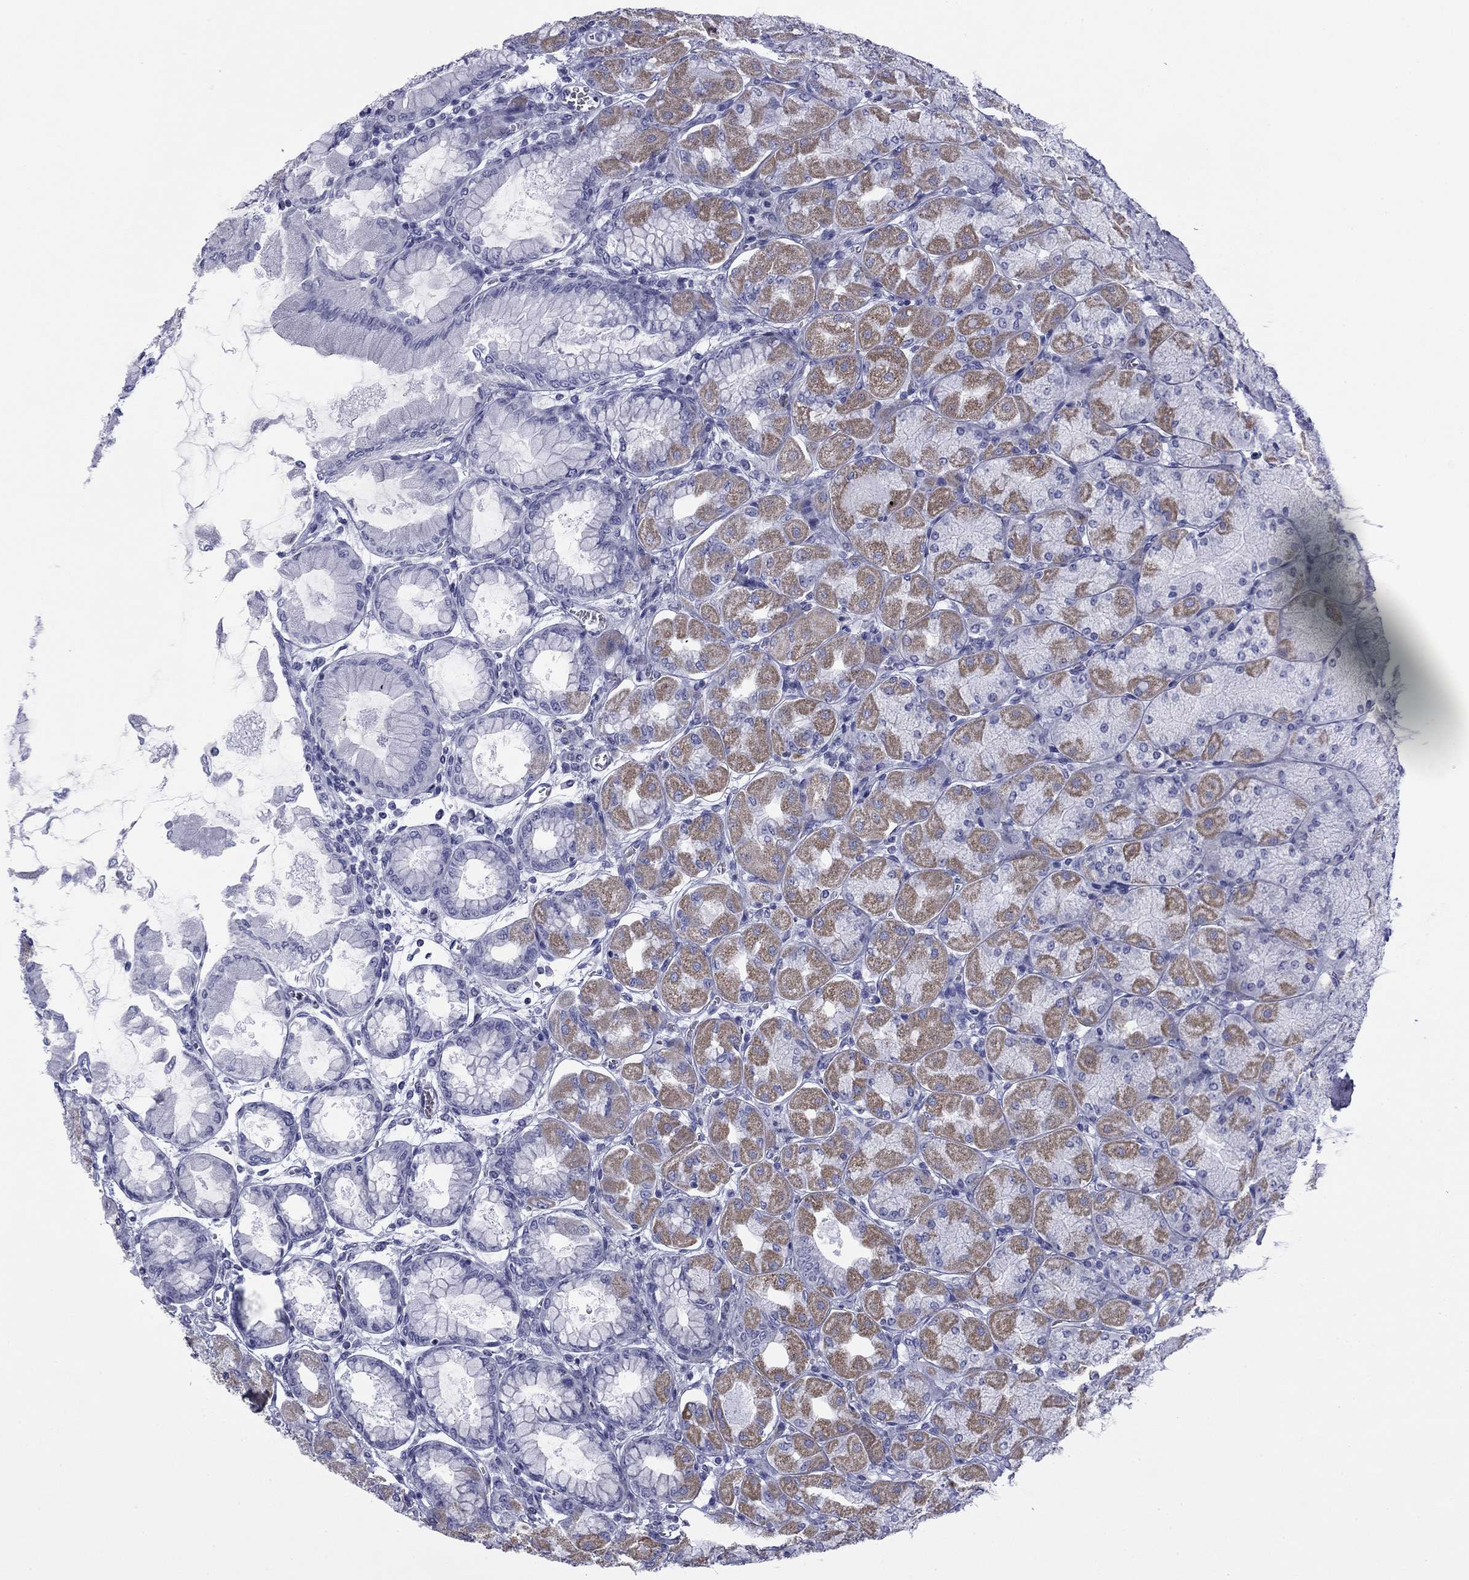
{"staining": {"intensity": "moderate", "quantity": "25%-75%", "location": "cytoplasmic/membranous"}, "tissue": "stomach", "cell_type": "Glandular cells", "image_type": "normal", "snomed": [{"axis": "morphology", "description": "Normal tissue, NOS"}, {"axis": "topography", "description": "Stomach, upper"}], "caption": "Immunohistochemistry (IHC) micrograph of benign stomach stained for a protein (brown), which displays medium levels of moderate cytoplasmic/membranous positivity in about 25%-75% of glandular cells.", "gene": "ZP2", "patient": {"sex": "female", "age": 56}}